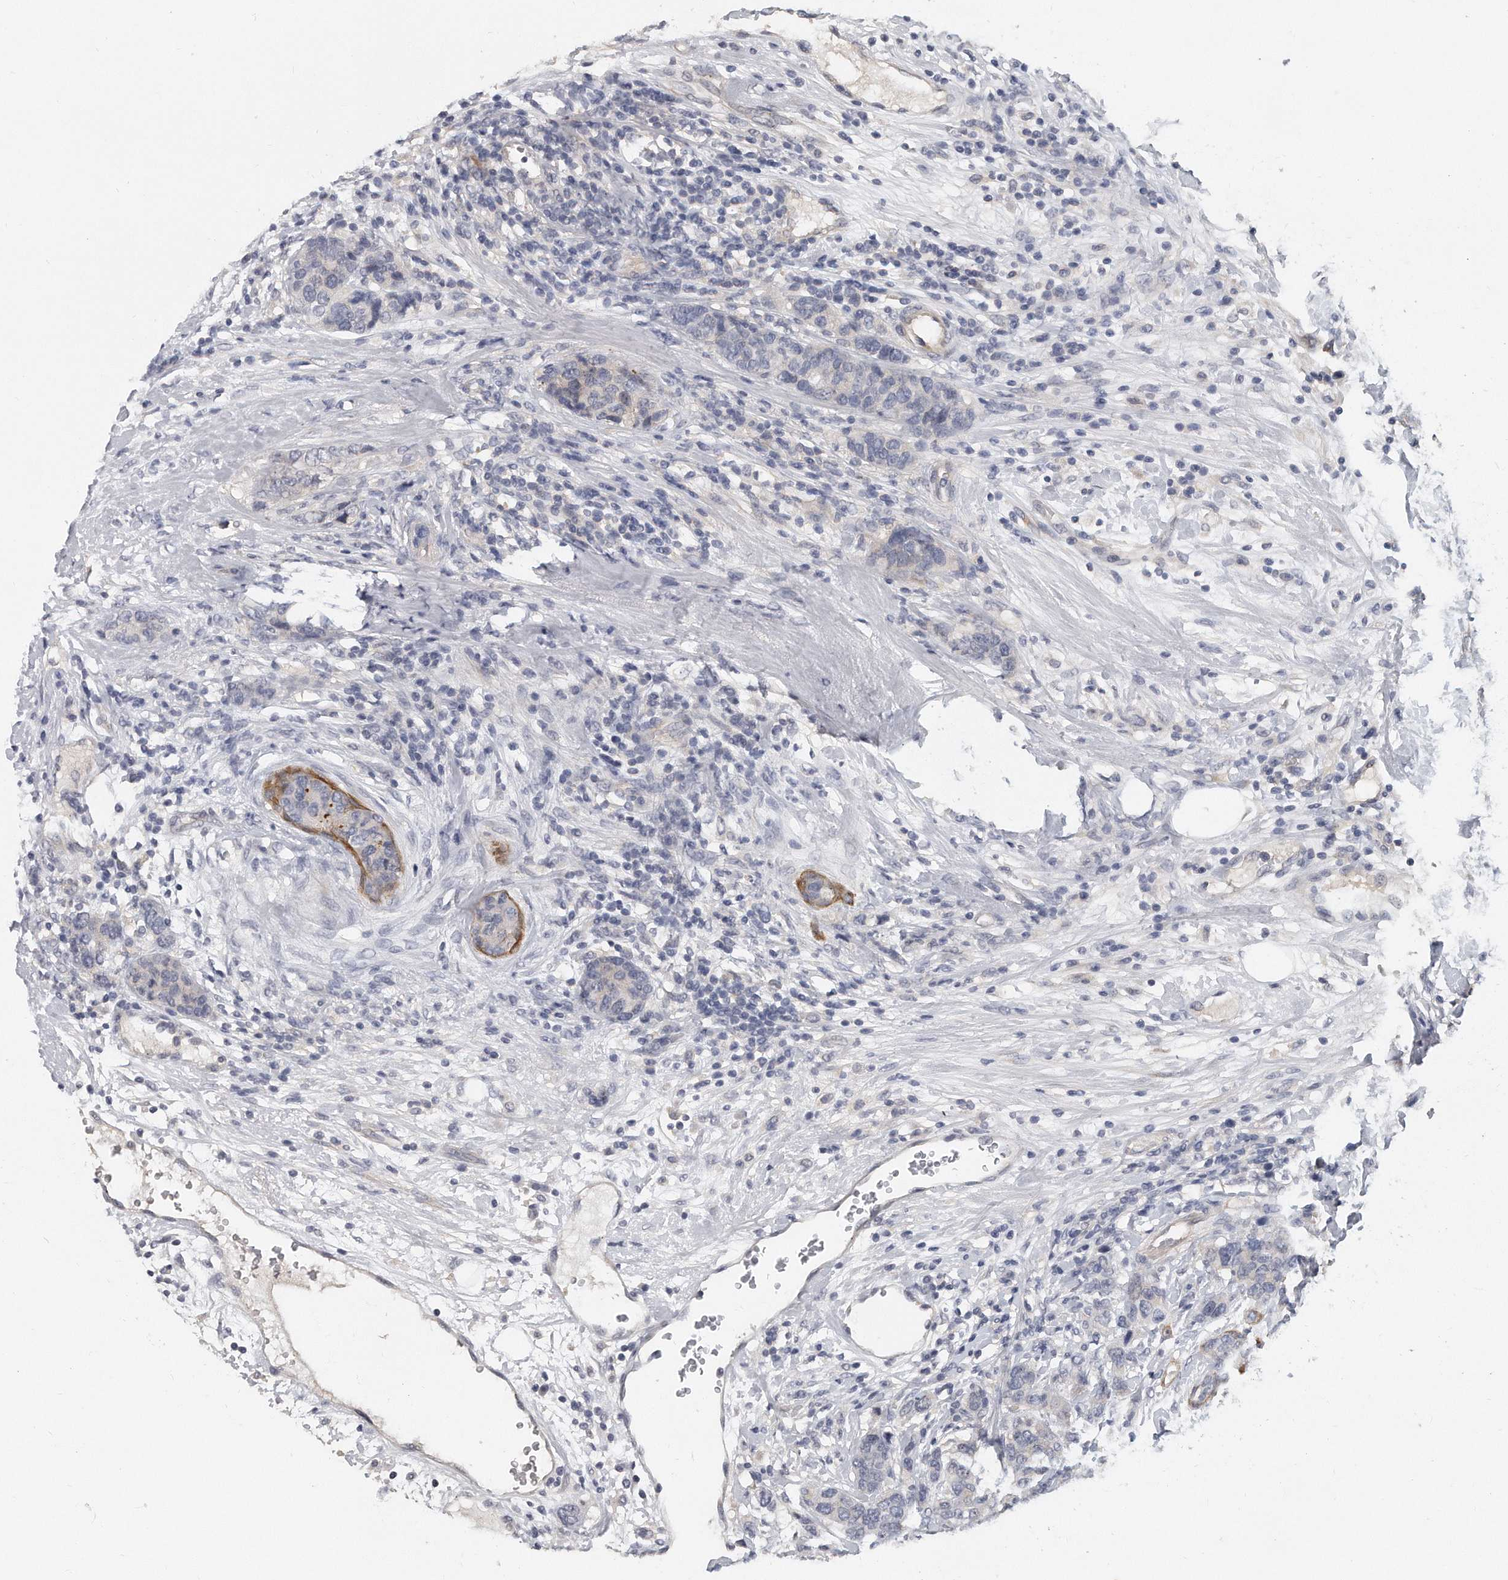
{"staining": {"intensity": "negative", "quantity": "none", "location": "none"}, "tissue": "breast cancer", "cell_type": "Tumor cells", "image_type": "cancer", "snomed": [{"axis": "morphology", "description": "Lobular carcinoma"}, {"axis": "topography", "description": "Breast"}], "caption": "Immunohistochemical staining of breast cancer (lobular carcinoma) exhibits no significant expression in tumor cells.", "gene": "KLHL7", "patient": {"sex": "female", "age": 59}}